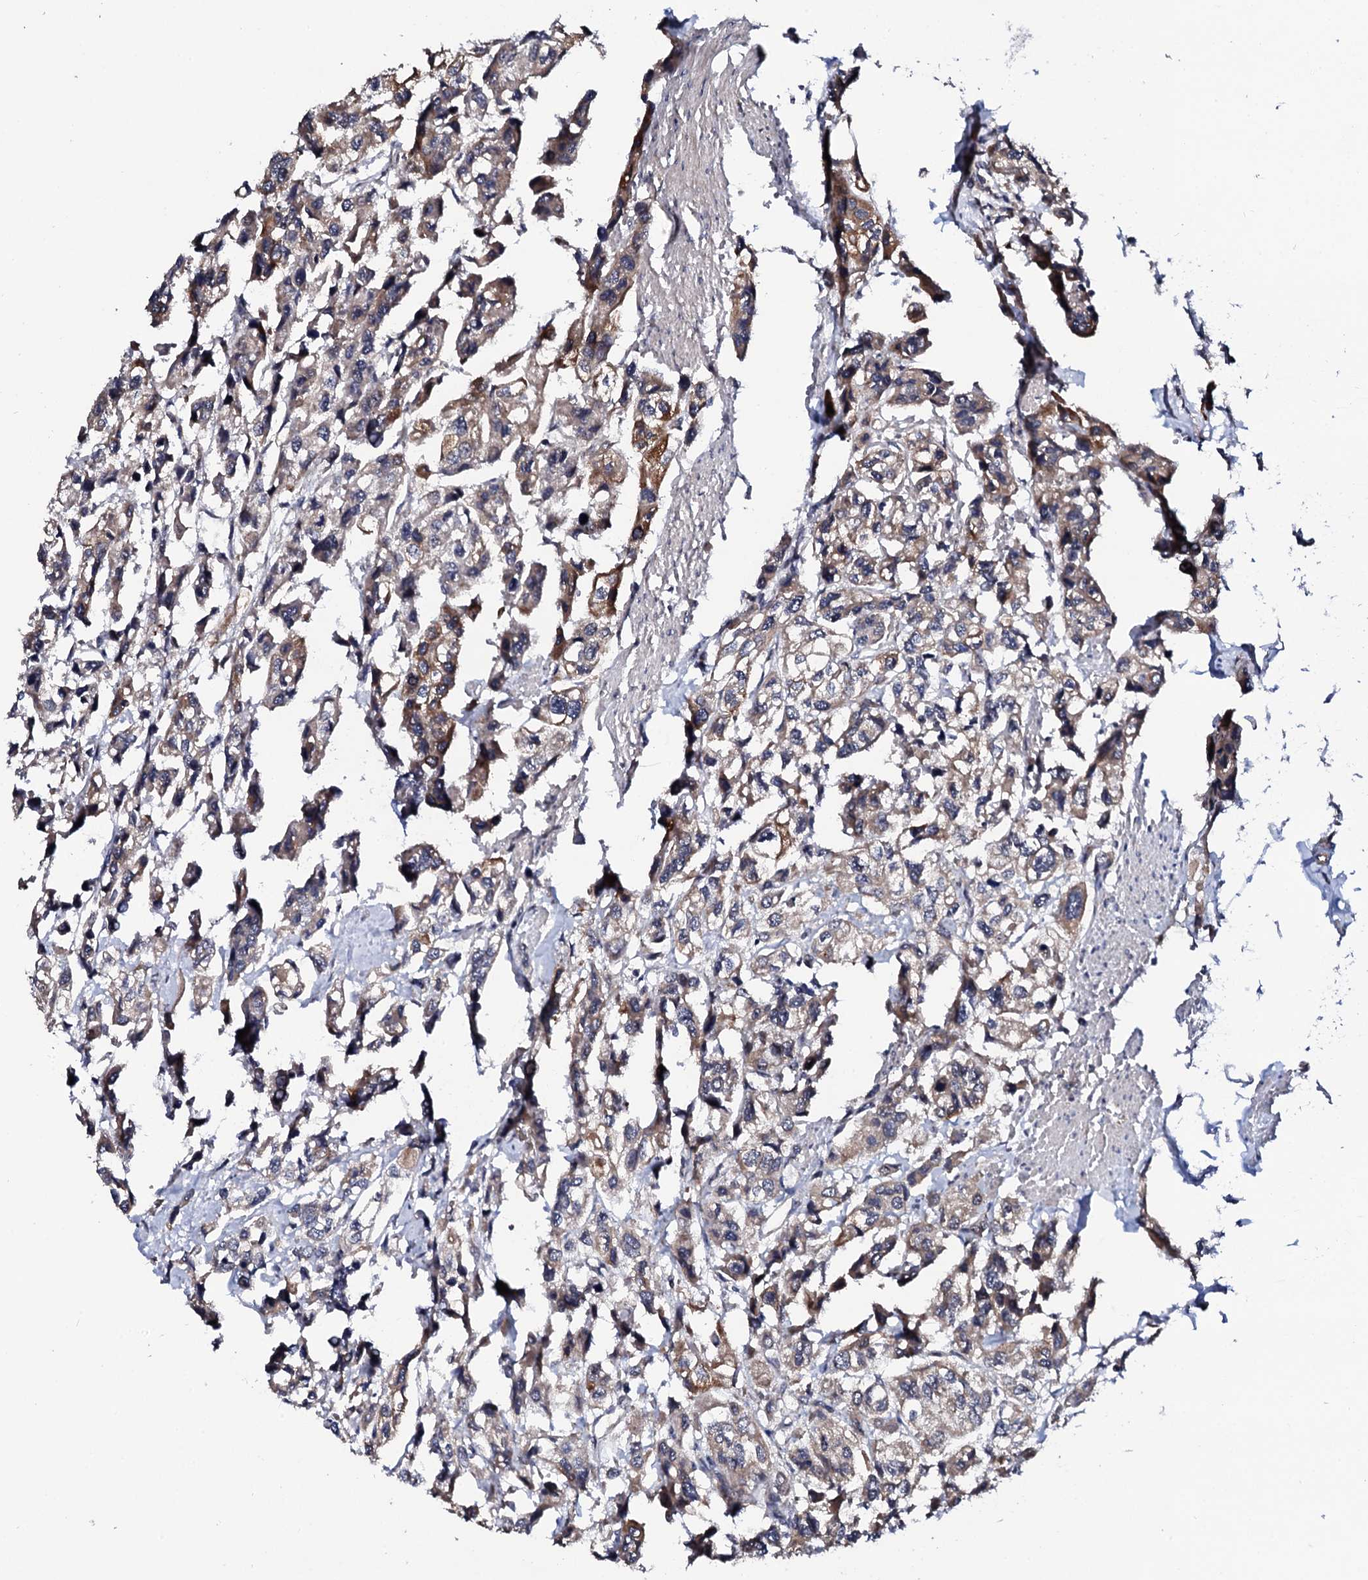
{"staining": {"intensity": "moderate", "quantity": "25%-75%", "location": "cytoplasmic/membranous"}, "tissue": "urothelial cancer", "cell_type": "Tumor cells", "image_type": "cancer", "snomed": [{"axis": "morphology", "description": "Urothelial carcinoma, High grade"}, {"axis": "topography", "description": "Urinary bladder"}], "caption": "Immunohistochemical staining of urothelial cancer demonstrates medium levels of moderate cytoplasmic/membranous staining in about 25%-75% of tumor cells.", "gene": "IP6K1", "patient": {"sex": "male", "age": 67}}